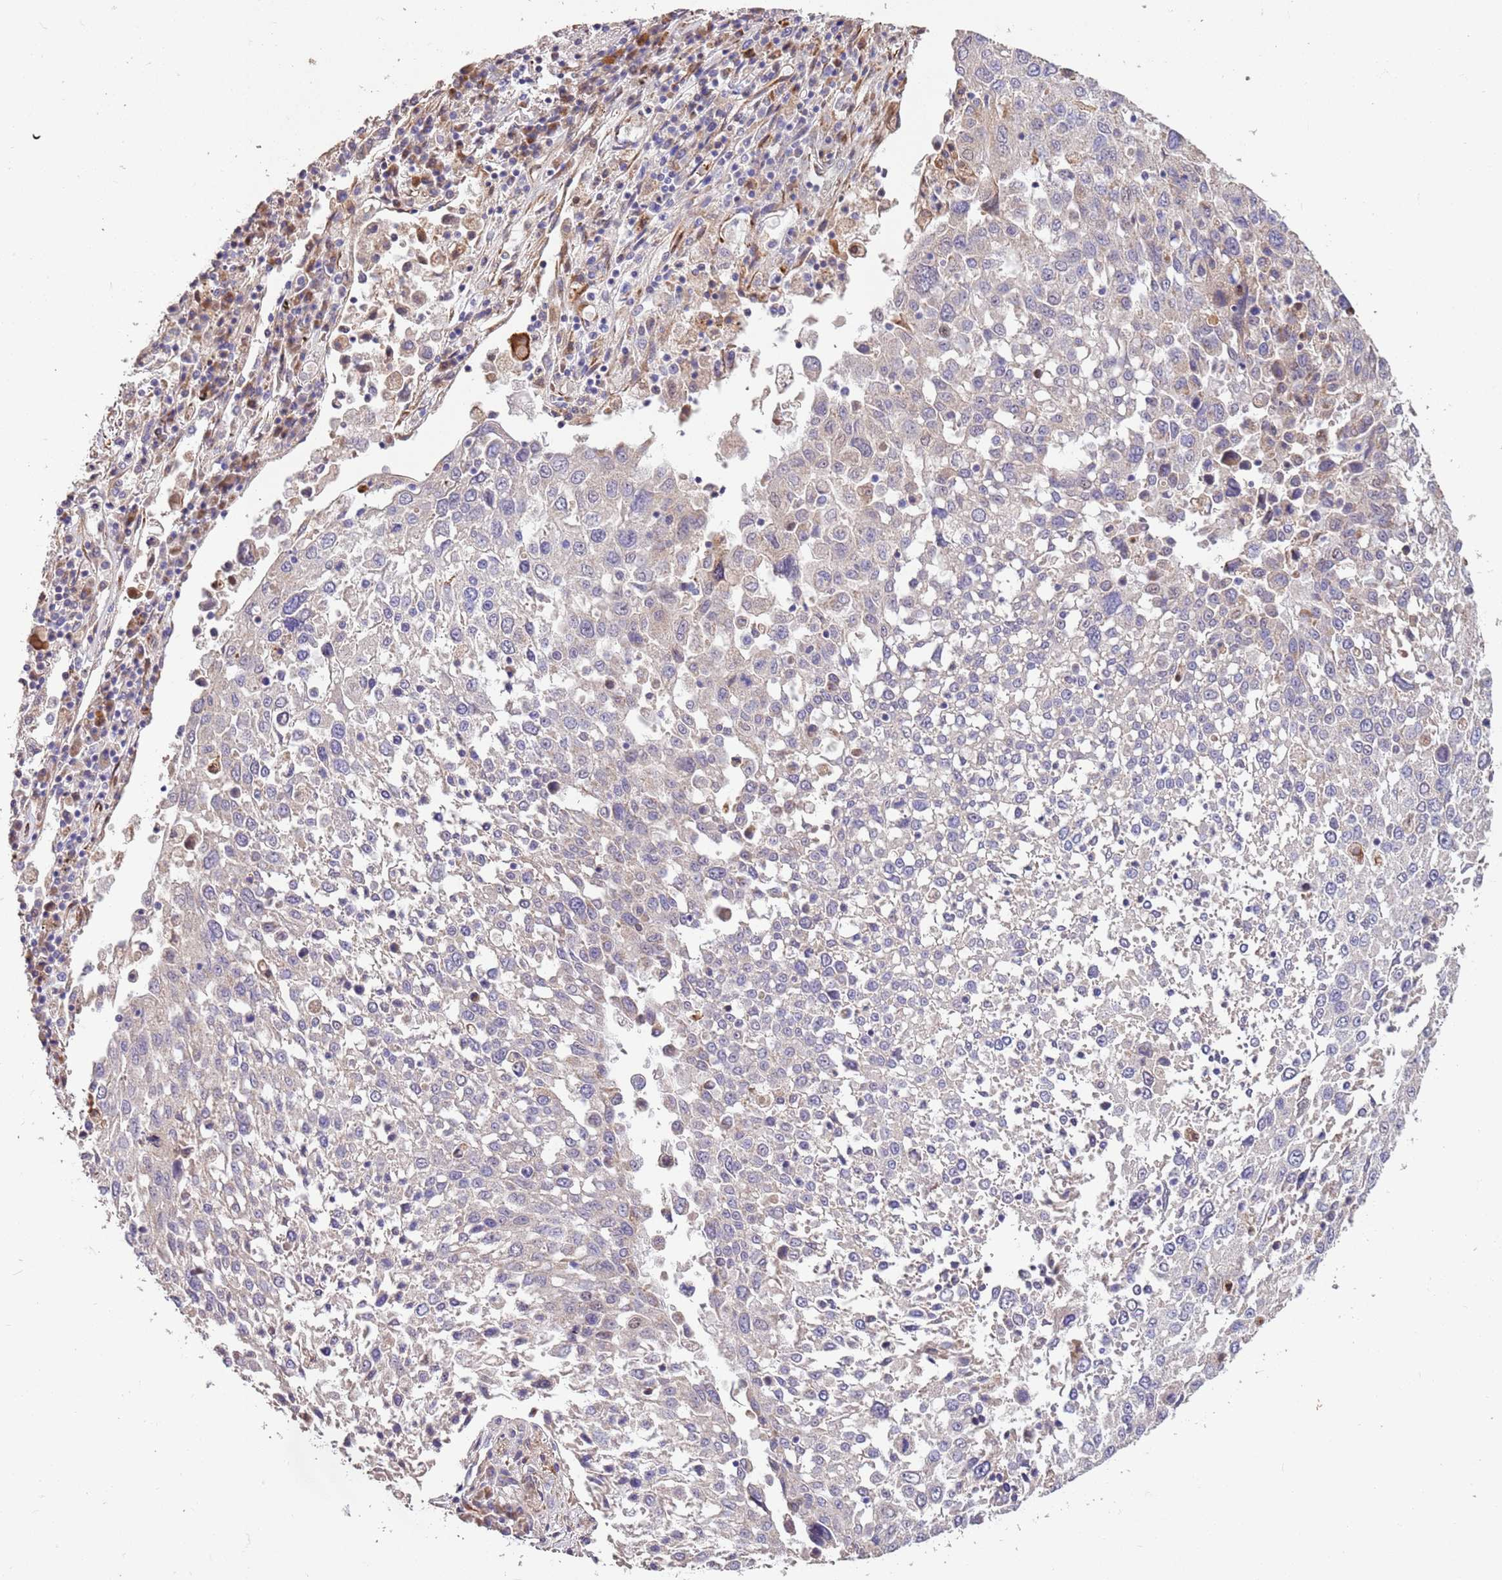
{"staining": {"intensity": "negative", "quantity": "none", "location": "none"}, "tissue": "lung cancer", "cell_type": "Tumor cells", "image_type": "cancer", "snomed": [{"axis": "morphology", "description": "Squamous cell carcinoma, NOS"}, {"axis": "topography", "description": "Lung"}], "caption": "Protein analysis of squamous cell carcinoma (lung) shows no significant positivity in tumor cells.", "gene": "PIGA", "patient": {"sex": "male", "age": 65}}